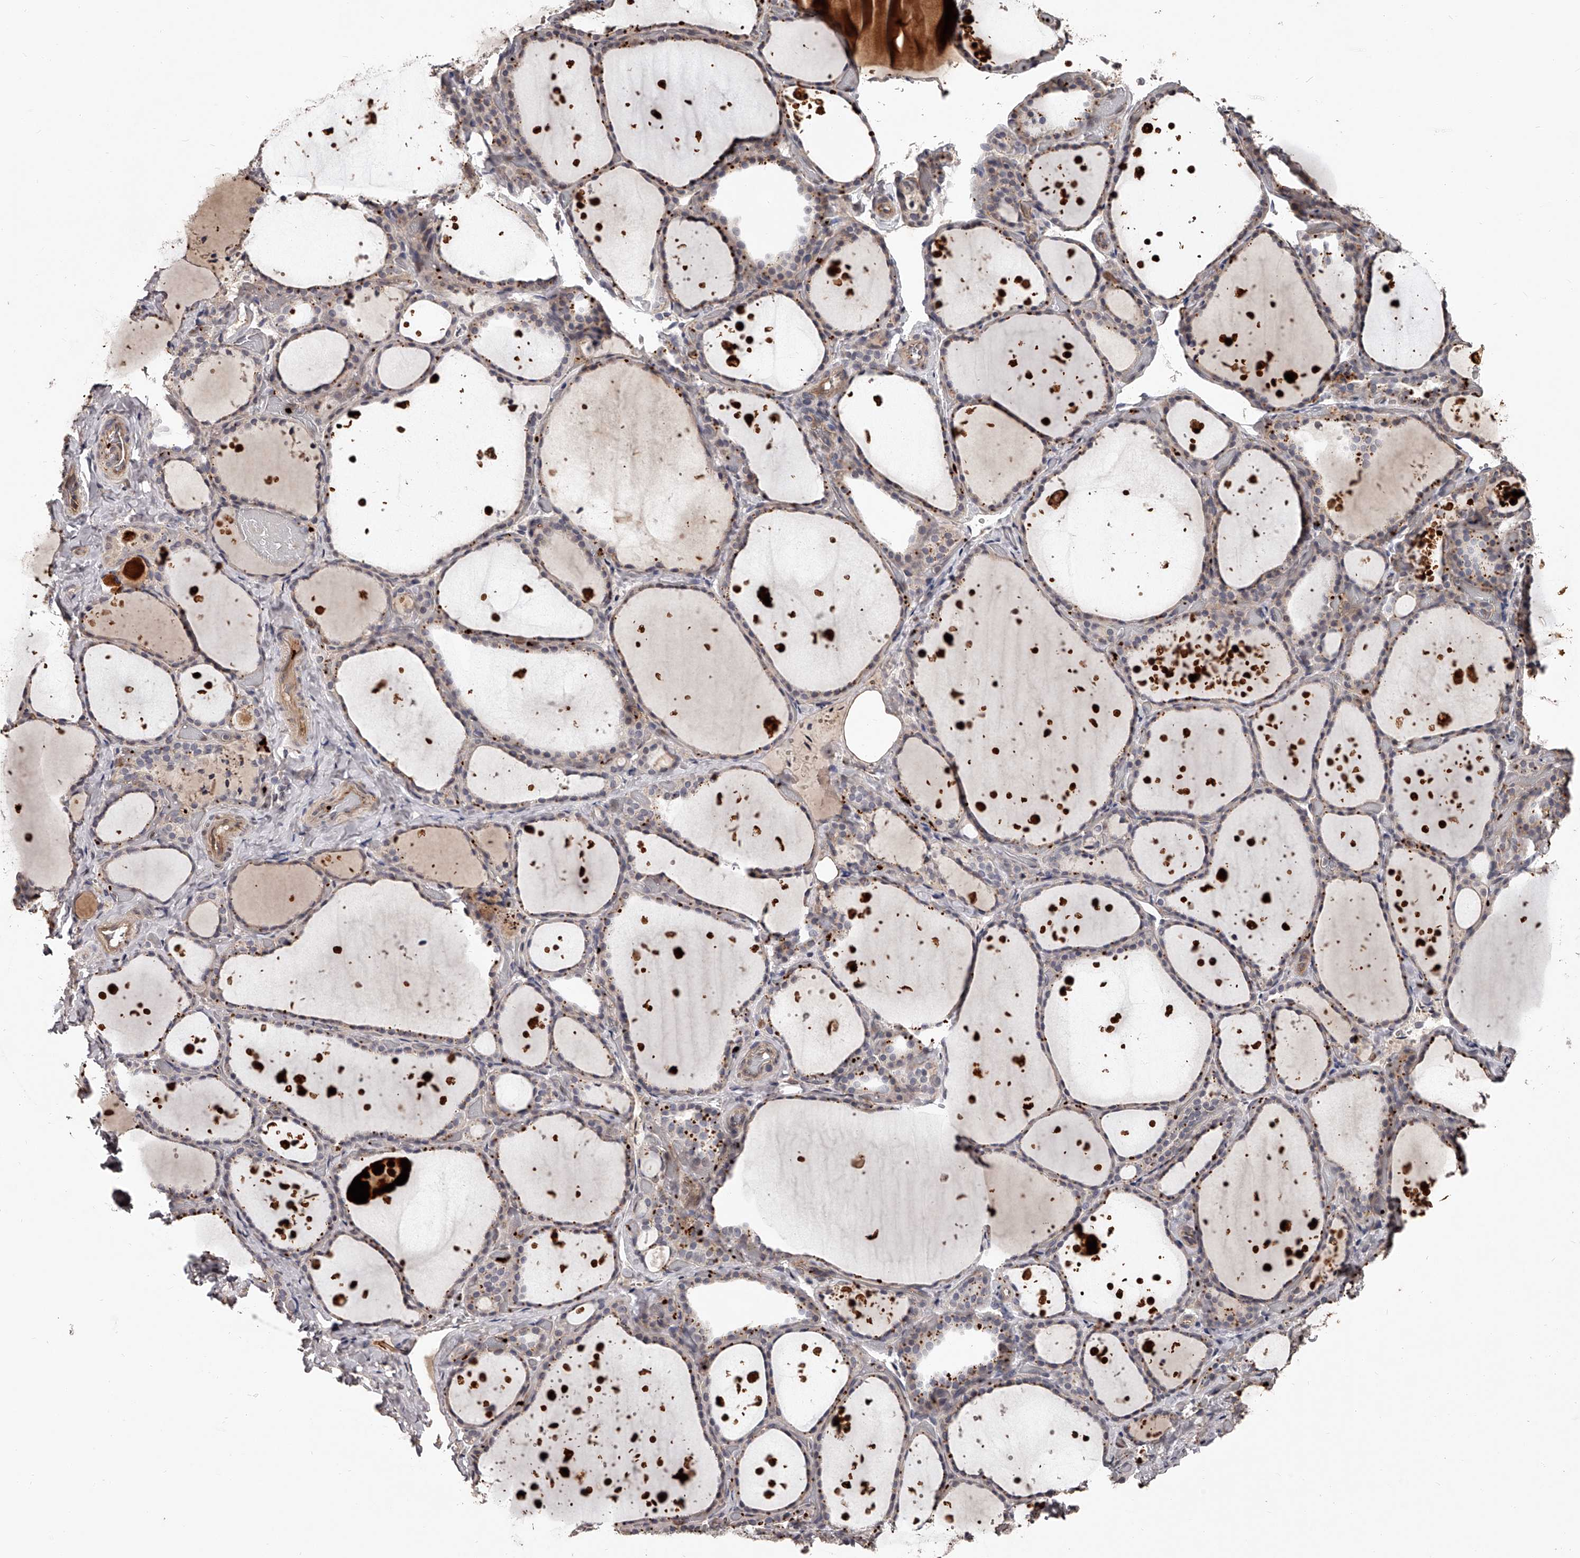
{"staining": {"intensity": "weak", "quantity": "25%-75%", "location": "cytoplasmic/membranous"}, "tissue": "thyroid gland", "cell_type": "Glandular cells", "image_type": "normal", "snomed": [{"axis": "morphology", "description": "Normal tissue, NOS"}, {"axis": "topography", "description": "Thyroid gland"}], "caption": "Weak cytoplasmic/membranous expression is seen in about 25%-75% of glandular cells in normal thyroid gland. (brown staining indicates protein expression, while blue staining denotes nuclei).", "gene": "URGCP", "patient": {"sex": "female", "age": 44}}